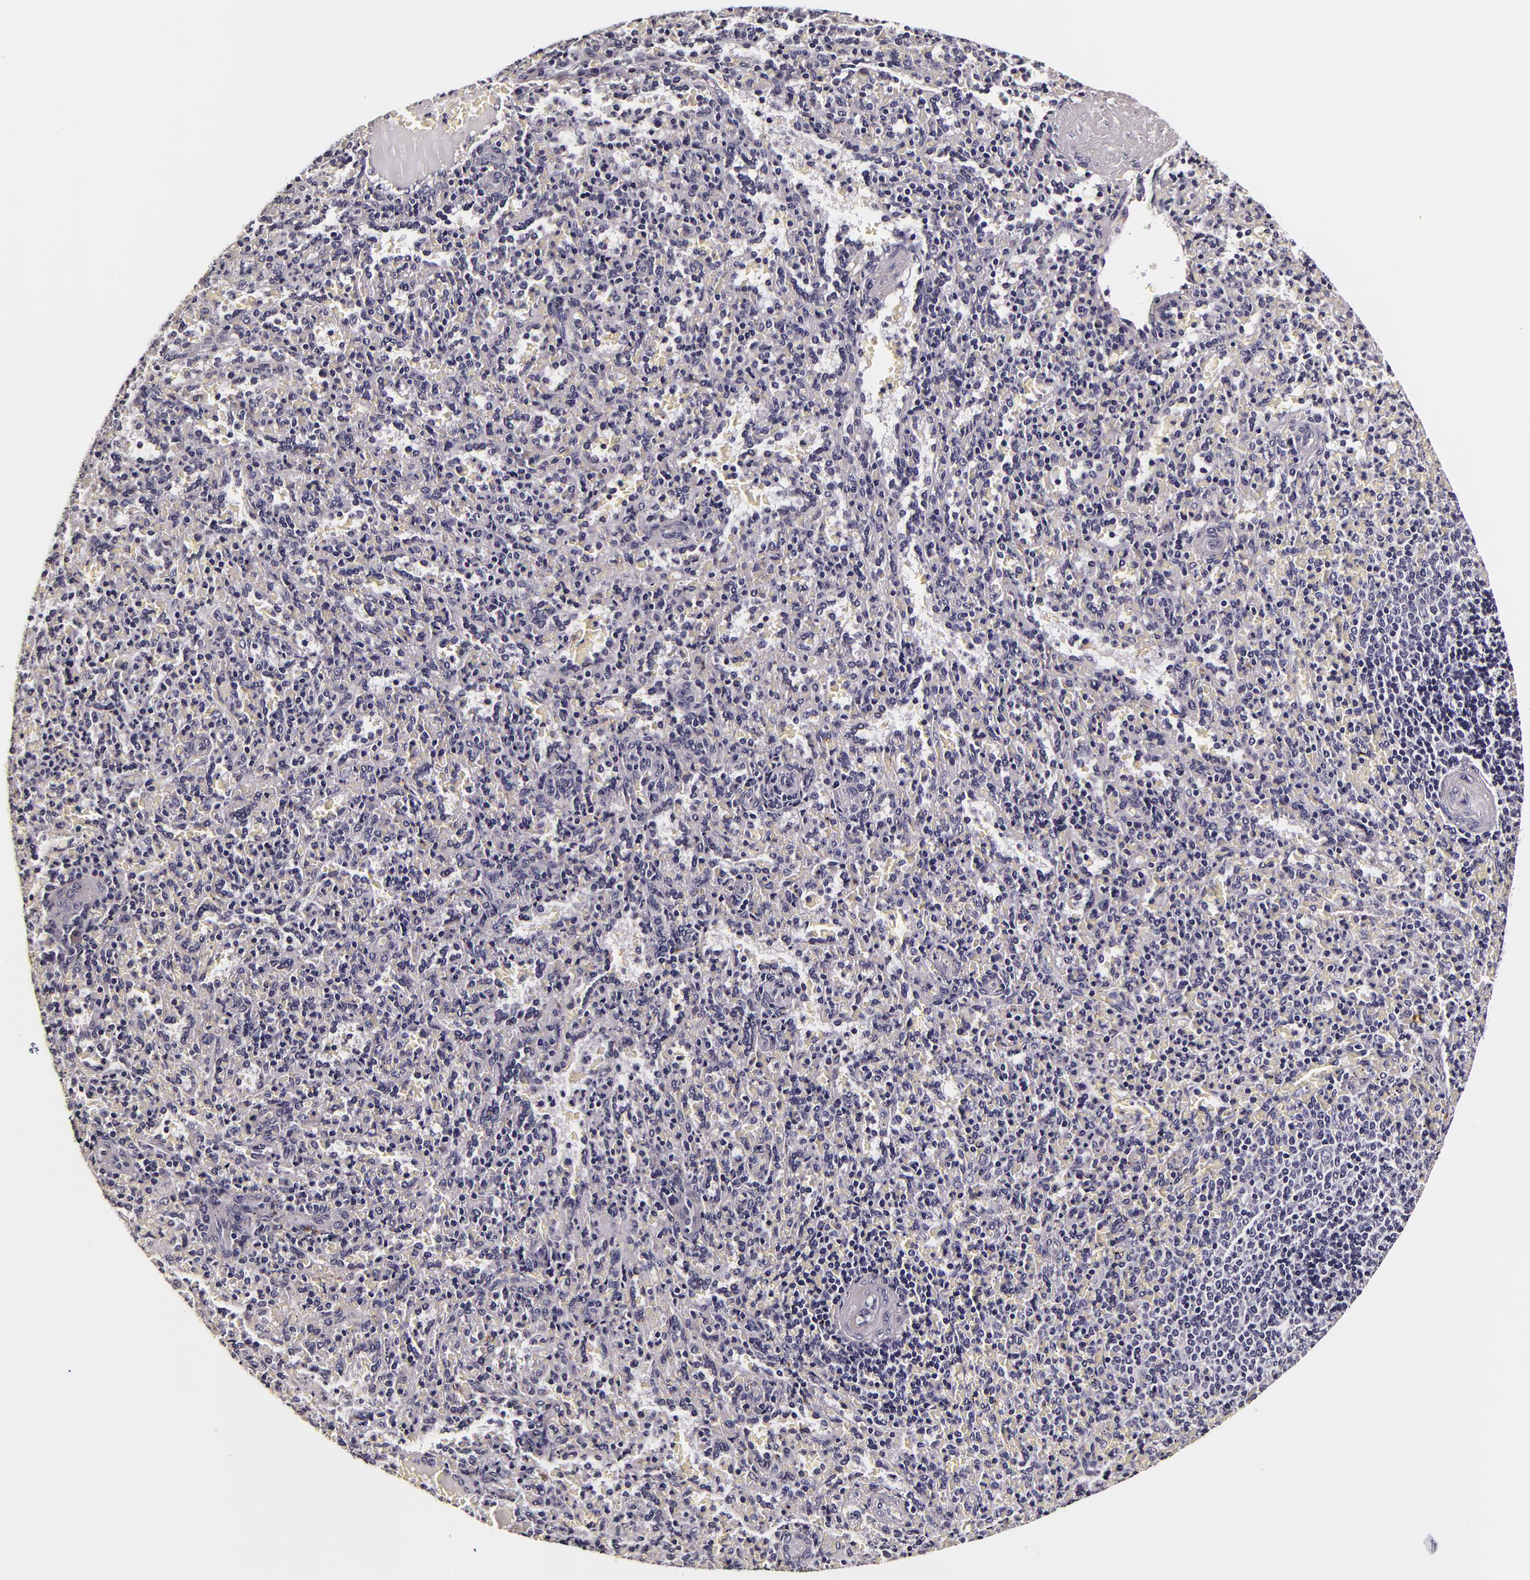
{"staining": {"intensity": "negative", "quantity": "none", "location": "none"}, "tissue": "spleen", "cell_type": "Cells in red pulp", "image_type": "normal", "snomed": [{"axis": "morphology", "description": "Normal tissue, NOS"}, {"axis": "topography", "description": "Spleen"}], "caption": "Cells in red pulp show no significant protein staining in benign spleen. (DAB (3,3'-diaminobenzidine) immunohistochemistry visualized using brightfield microscopy, high magnification).", "gene": "LGALS3BP", "patient": {"sex": "female", "age": 21}}